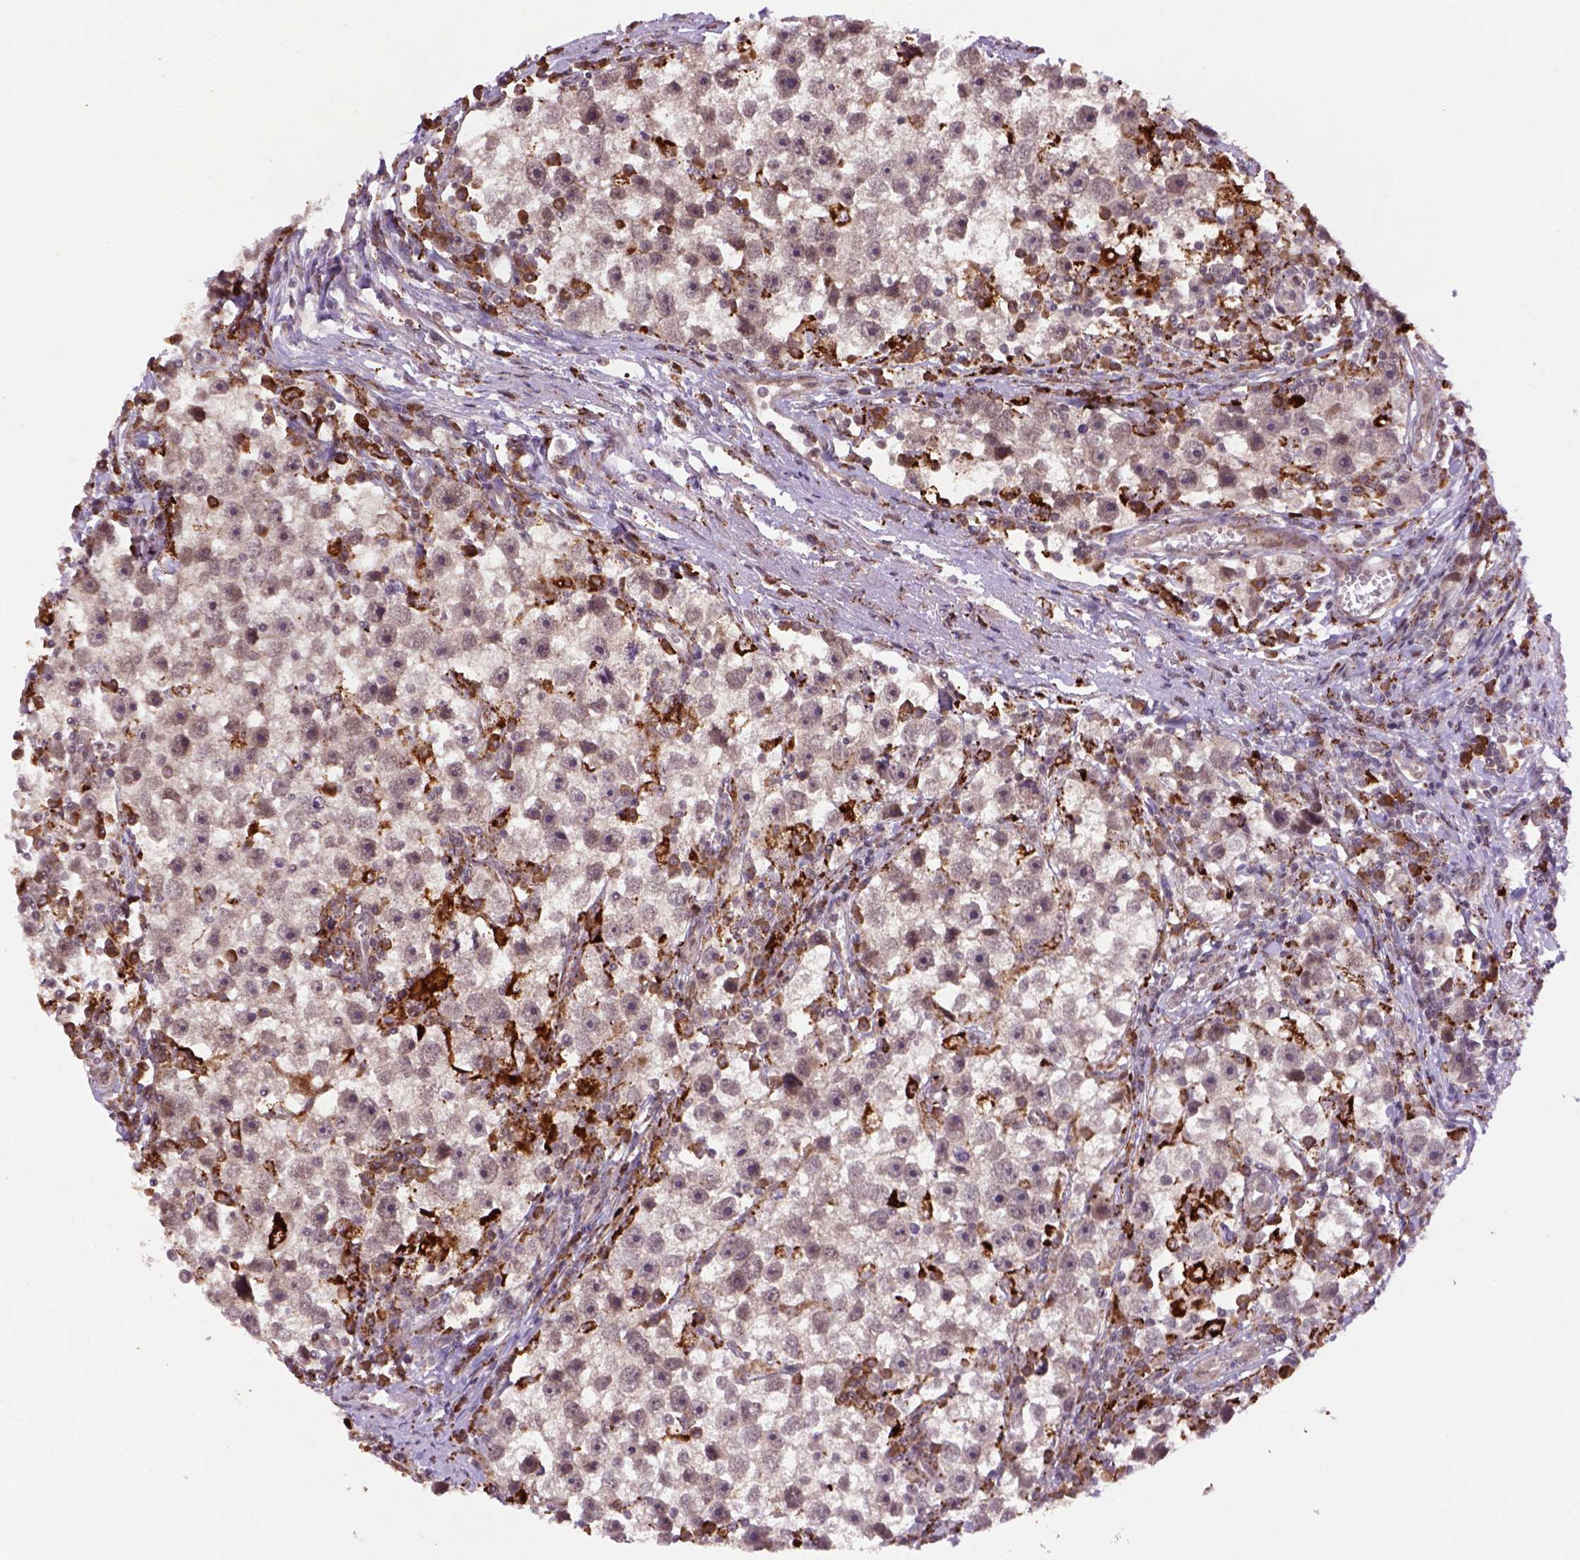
{"staining": {"intensity": "negative", "quantity": "none", "location": "none"}, "tissue": "testis cancer", "cell_type": "Tumor cells", "image_type": "cancer", "snomed": [{"axis": "morphology", "description": "Seminoma, NOS"}, {"axis": "topography", "description": "Testis"}], "caption": "High power microscopy image of an immunohistochemistry image of seminoma (testis), revealing no significant positivity in tumor cells.", "gene": "FZD7", "patient": {"sex": "male", "age": 30}}